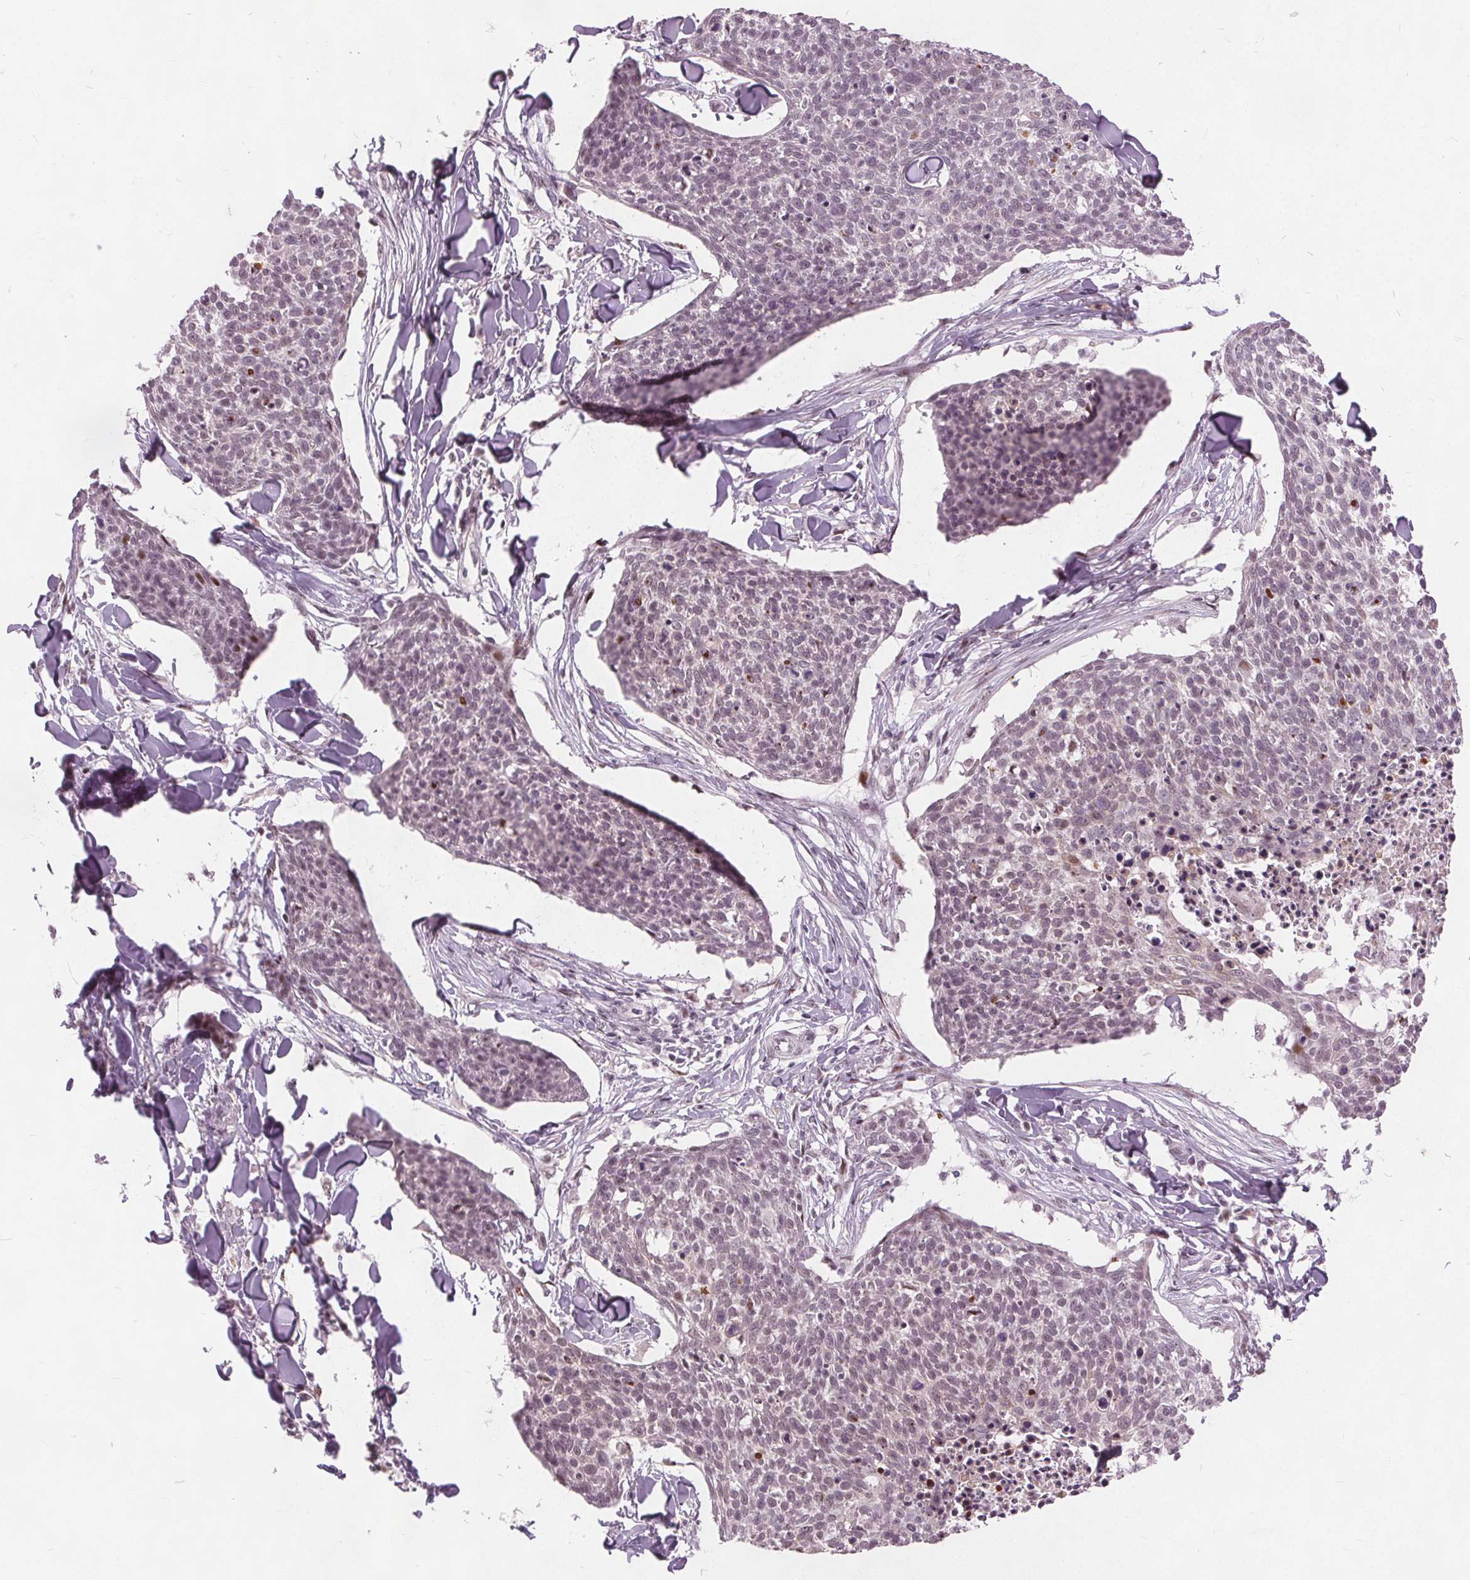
{"staining": {"intensity": "weak", "quantity": "<25%", "location": "nuclear"}, "tissue": "skin cancer", "cell_type": "Tumor cells", "image_type": "cancer", "snomed": [{"axis": "morphology", "description": "Squamous cell carcinoma, NOS"}, {"axis": "topography", "description": "Skin"}, {"axis": "topography", "description": "Vulva"}], "caption": "Immunohistochemical staining of human skin cancer (squamous cell carcinoma) reveals no significant positivity in tumor cells.", "gene": "TTC34", "patient": {"sex": "female", "age": 75}}